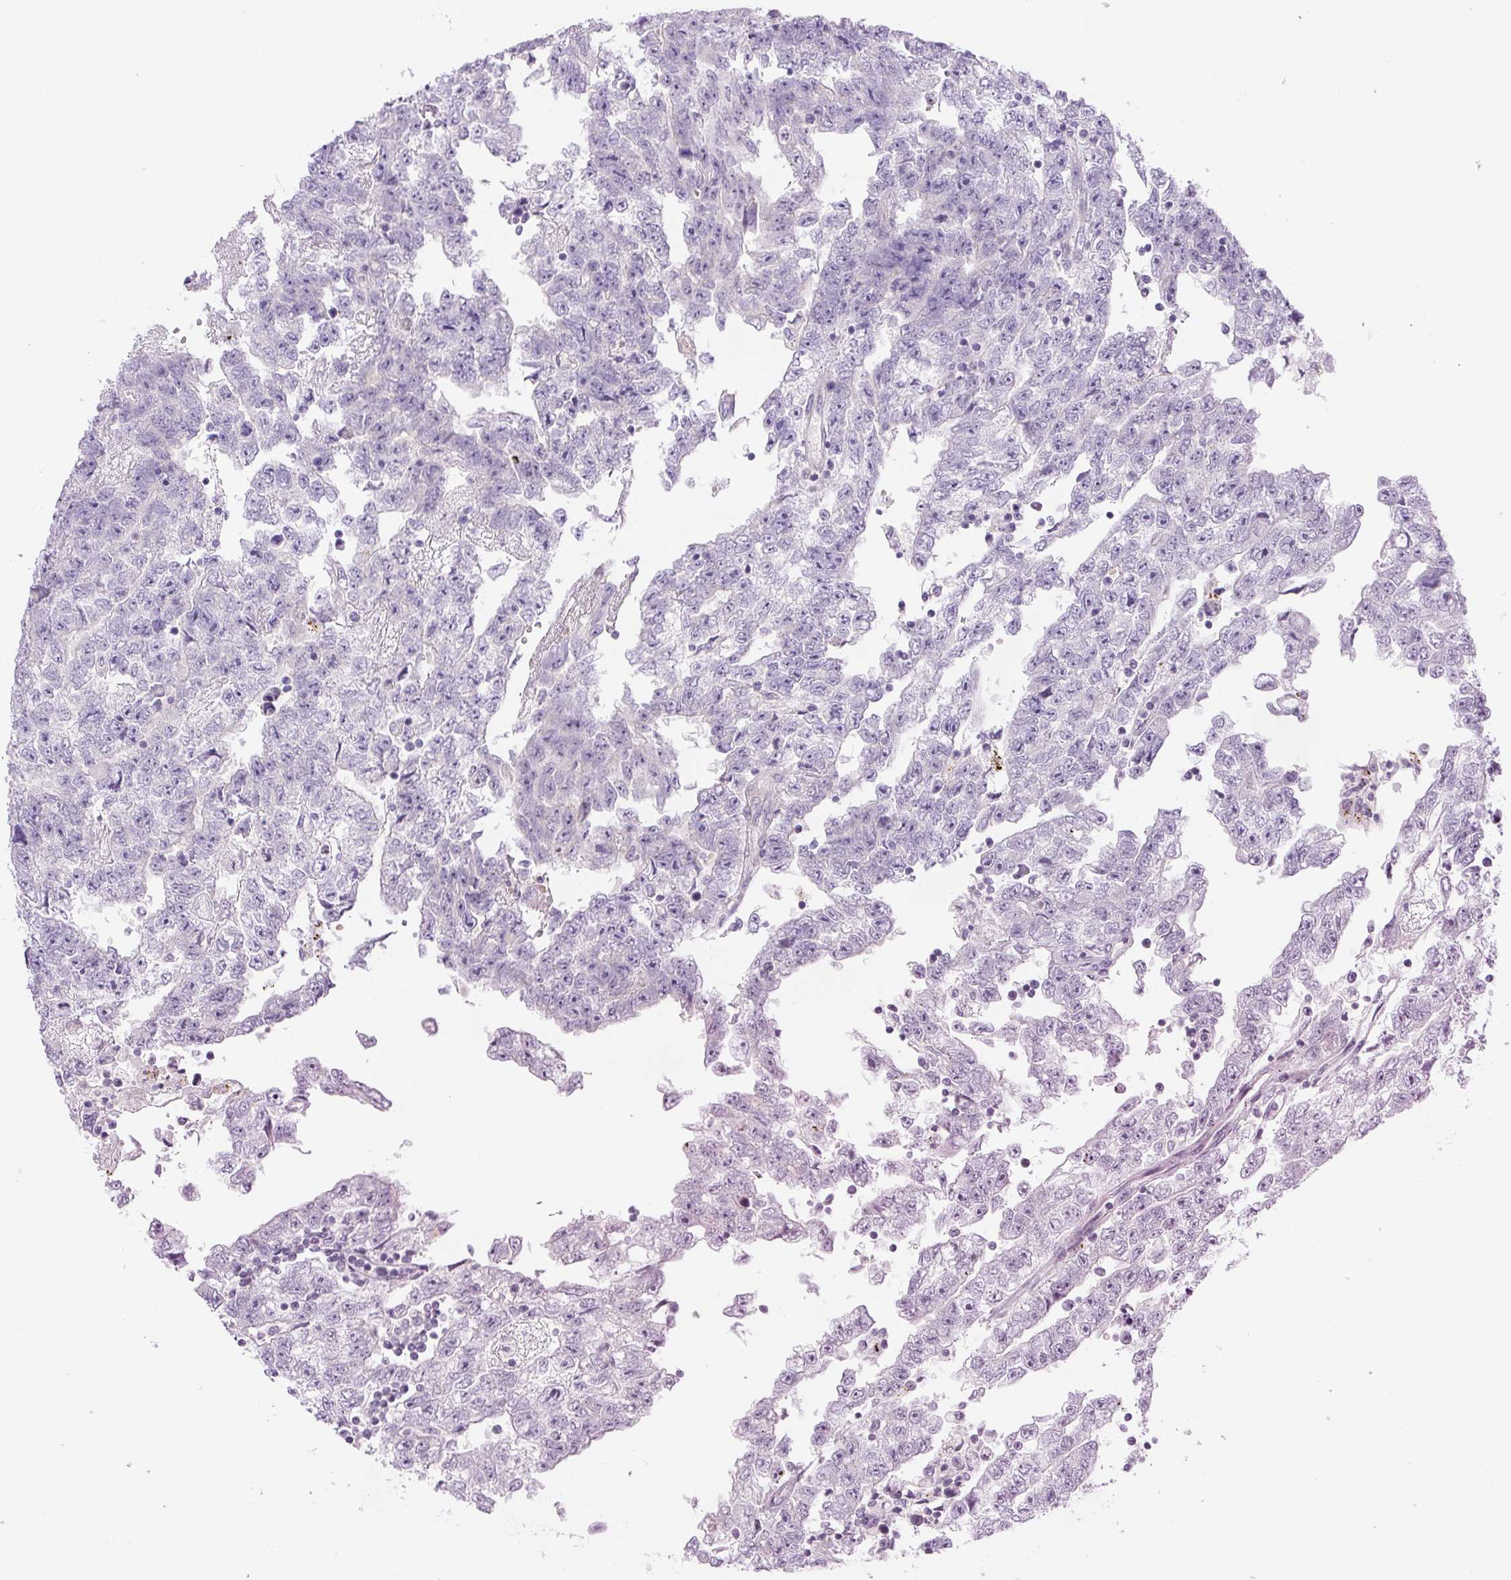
{"staining": {"intensity": "negative", "quantity": "none", "location": "none"}, "tissue": "testis cancer", "cell_type": "Tumor cells", "image_type": "cancer", "snomed": [{"axis": "morphology", "description": "Carcinoma, Embryonal, NOS"}, {"axis": "topography", "description": "Testis"}], "caption": "DAB (3,3'-diaminobenzidine) immunohistochemical staining of embryonal carcinoma (testis) demonstrates no significant staining in tumor cells.", "gene": "YIF1B", "patient": {"sex": "male", "age": 25}}